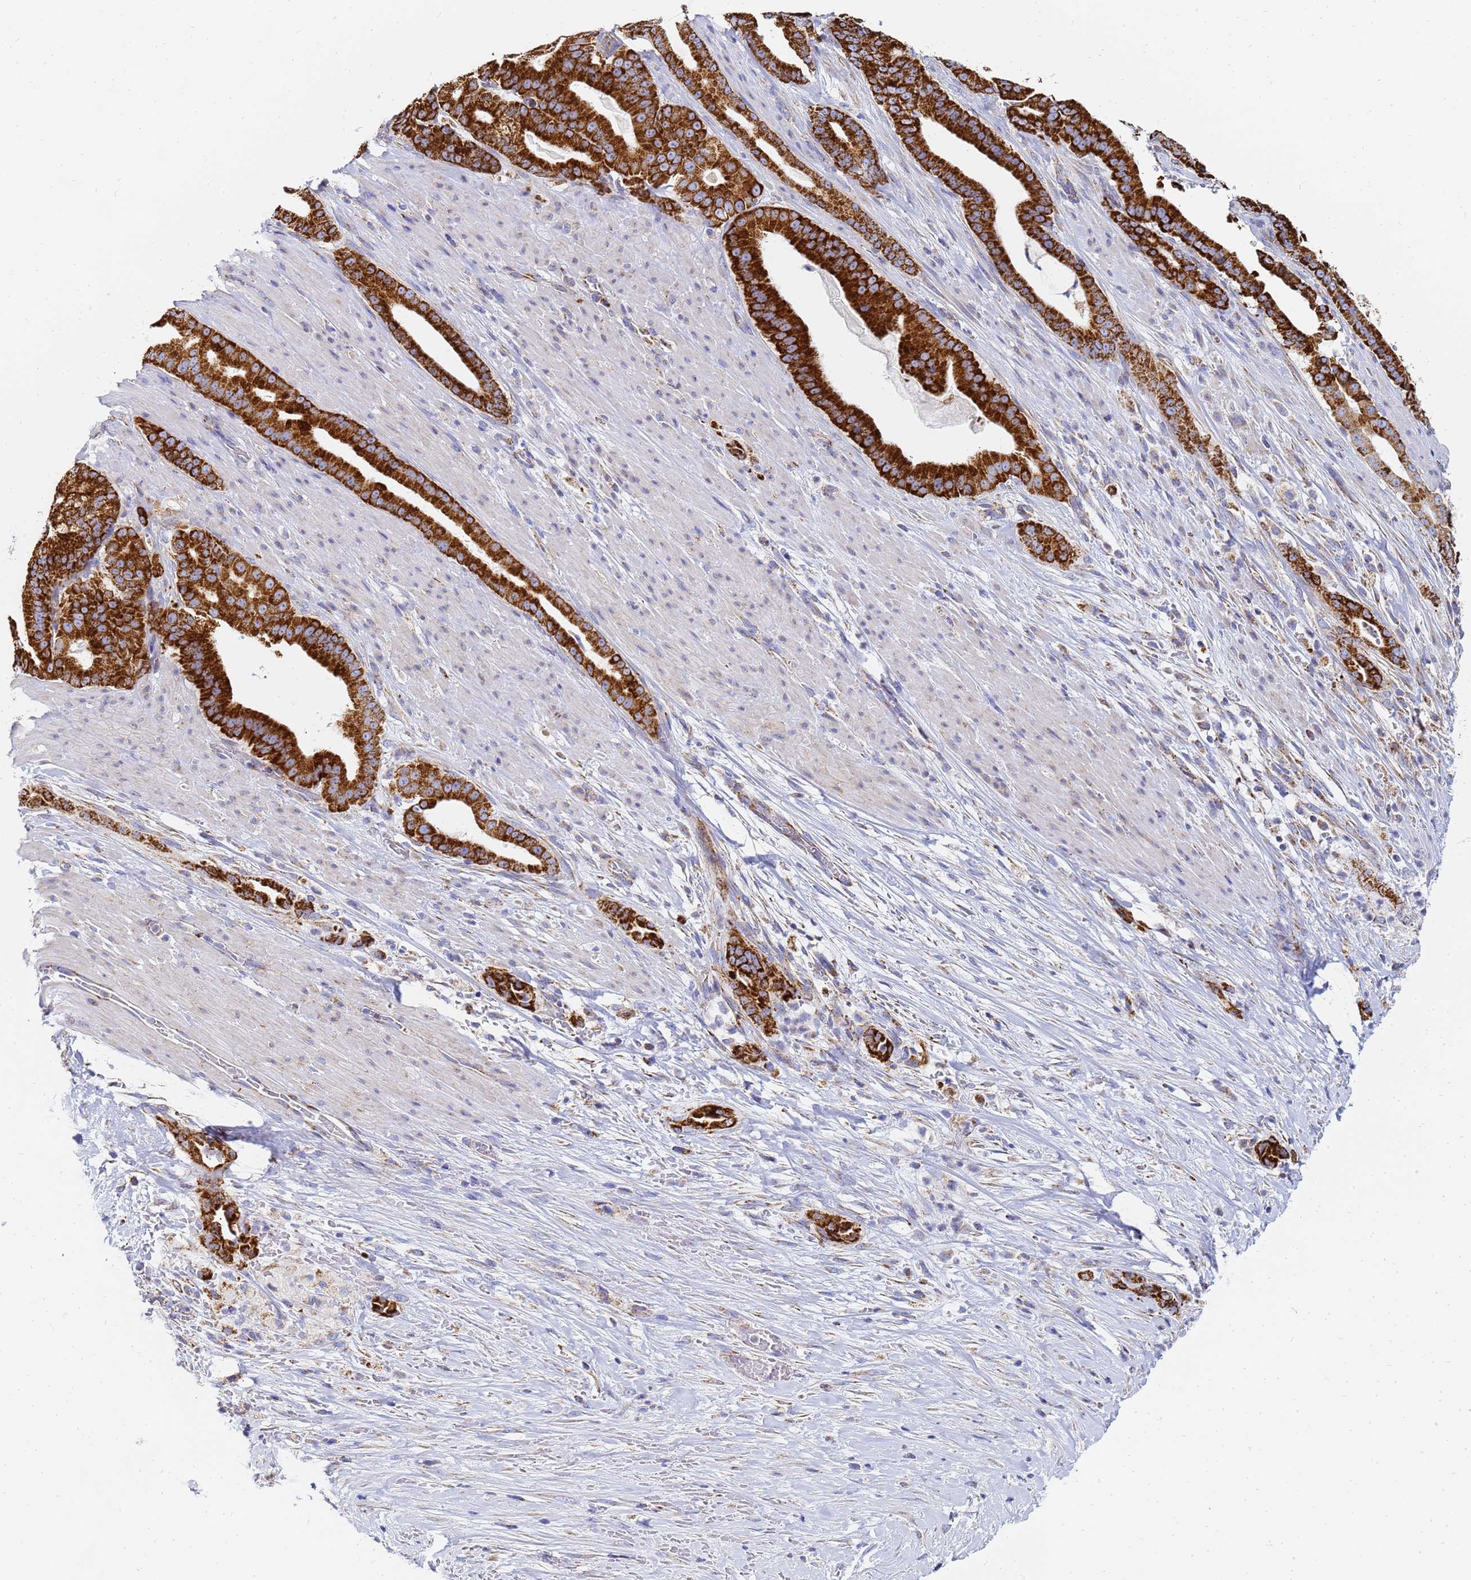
{"staining": {"intensity": "strong", "quantity": ">75%", "location": "cytoplasmic/membranous"}, "tissue": "pancreatic cancer", "cell_type": "Tumor cells", "image_type": "cancer", "snomed": [{"axis": "morphology", "description": "Adenocarcinoma, NOS"}, {"axis": "topography", "description": "Pancreas"}], "caption": "Immunohistochemical staining of pancreatic cancer shows high levels of strong cytoplasmic/membranous staining in about >75% of tumor cells. Nuclei are stained in blue.", "gene": "CNIH4", "patient": {"sex": "male", "age": 63}}